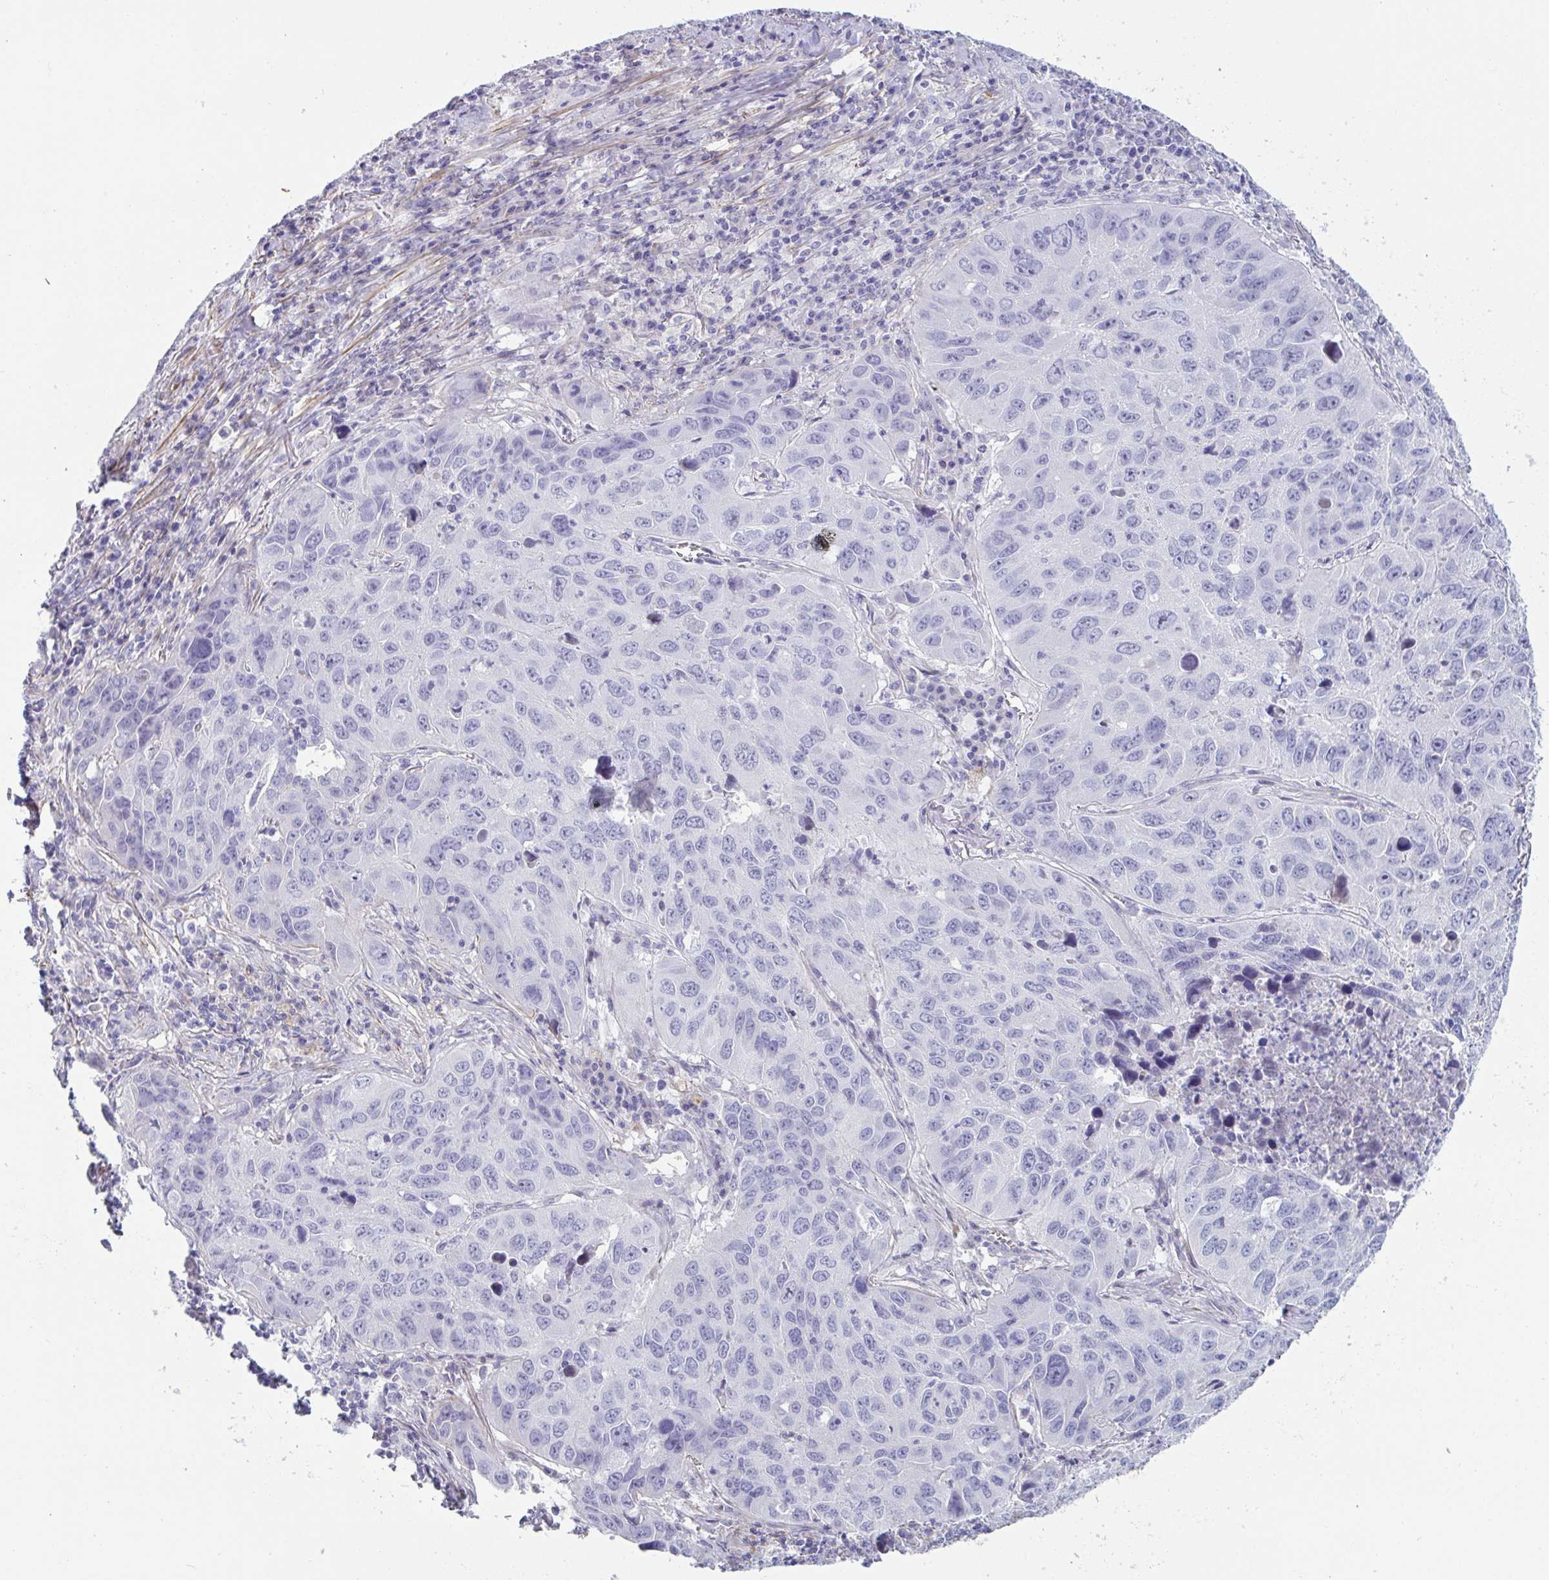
{"staining": {"intensity": "negative", "quantity": "none", "location": "none"}, "tissue": "lung cancer", "cell_type": "Tumor cells", "image_type": "cancer", "snomed": [{"axis": "morphology", "description": "Squamous cell carcinoma, NOS"}, {"axis": "topography", "description": "Lung"}], "caption": "Immunohistochemistry (IHC) image of squamous cell carcinoma (lung) stained for a protein (brown), which reveals no expression in tumor cells. (Immunohistochemistry, brightfield microscopy, high magnification).", "gene": "OR5P3", "patient": {"sex": "female", "age": 61}}